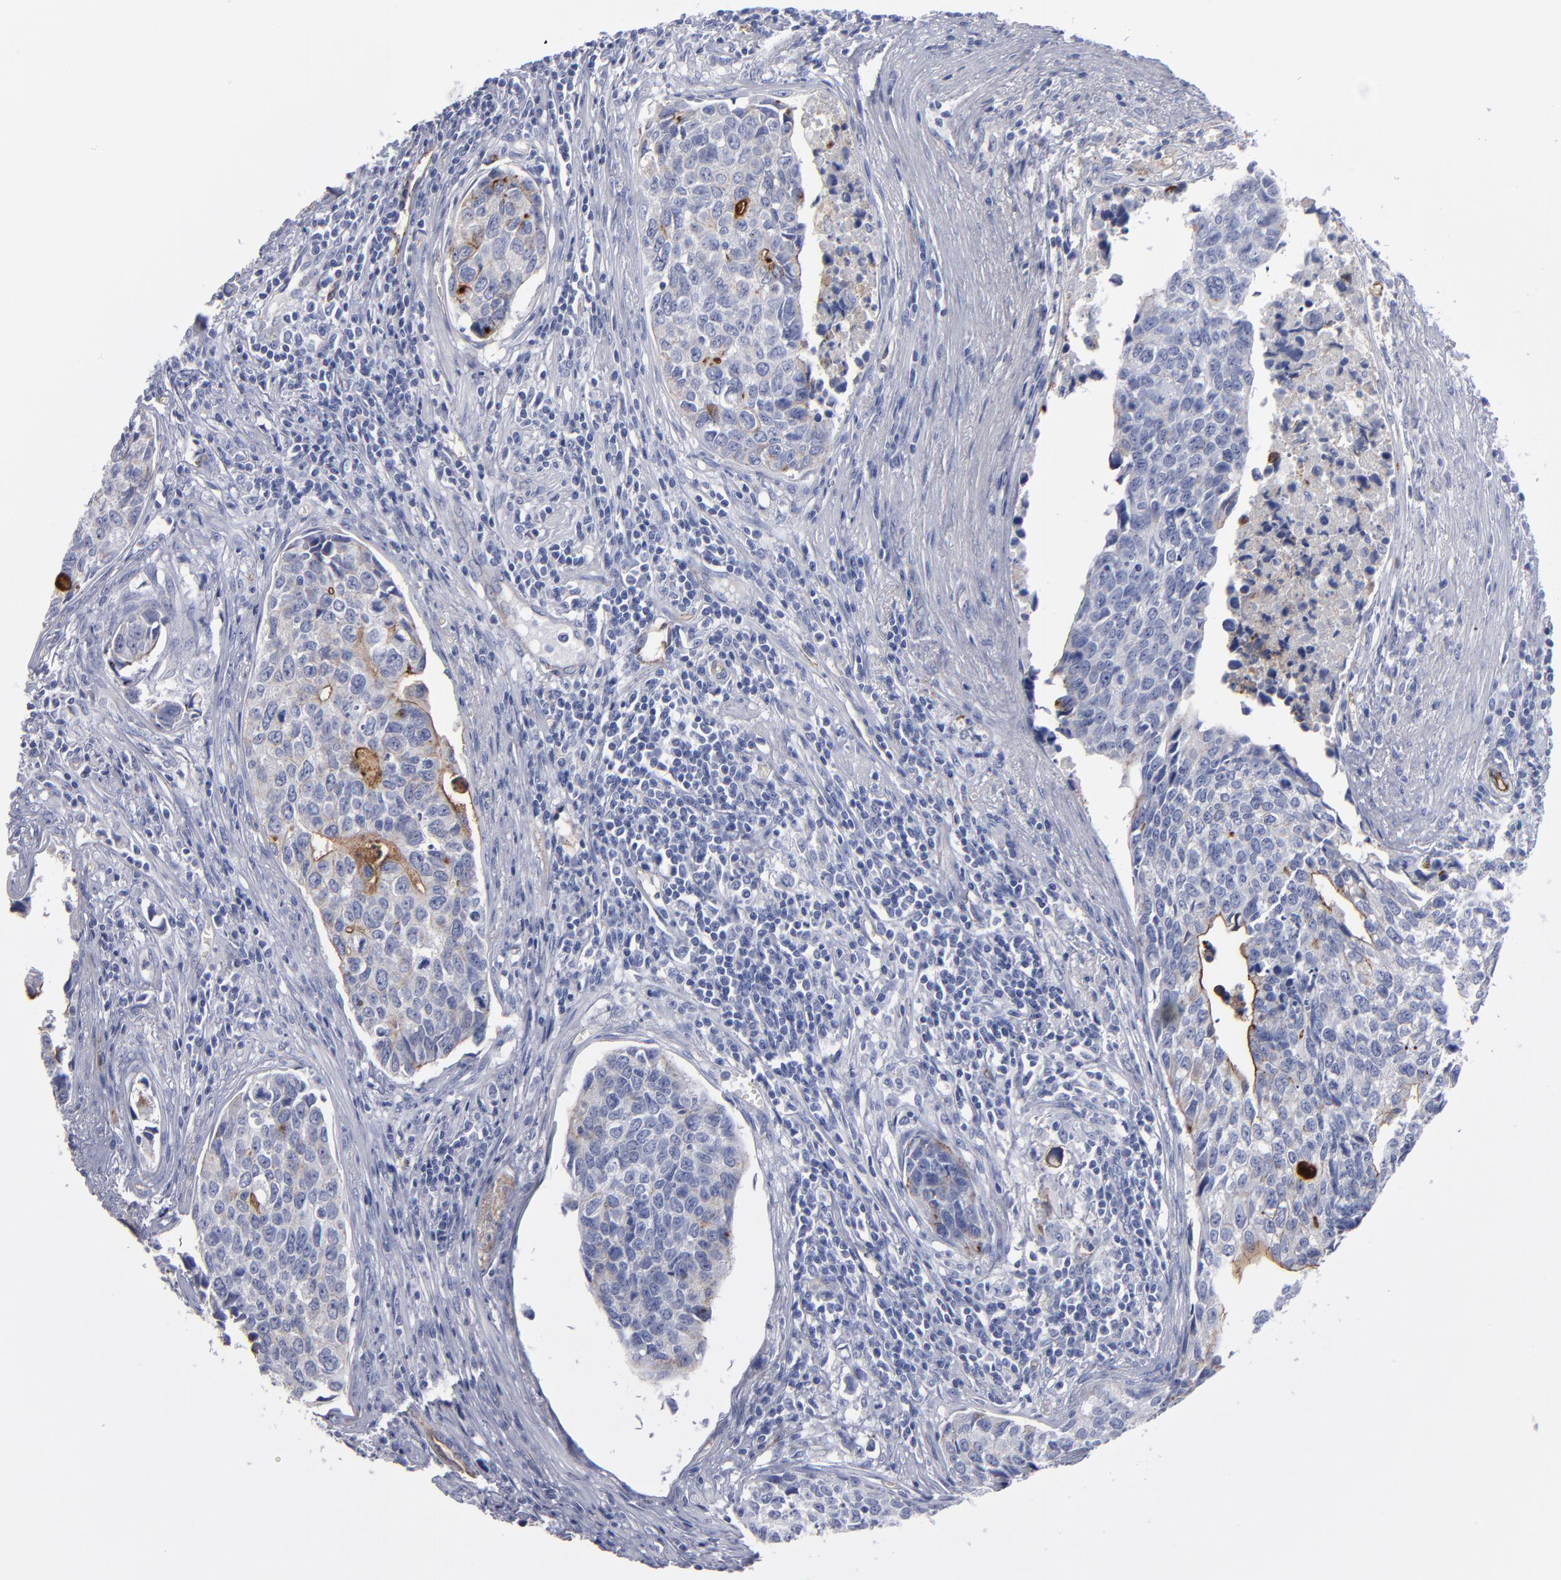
{"staining": {"intensity": "weak", "quantity": "<25%", "location": "cytoplasmic/membranous"}, "tissue": "urothelial cancer", "cell_type": "Tumor cells", "image_type": "cancer", "snomed": [{"axis": "morphology", "description": "Urothelial carcinoma, High grade"}, {"axis": "topography", "description": "Urinary bladder"}], "caption": "Immunohistochemistry of human urothelial carcinoma (high-grade) displays no staining in tumor cells. (Stains: DAB immunohistochemistry (IHC) with hematoxylin counter stain, Microscopy: brightfield microscopy at high magnification).", "gene": "TM4SF1", "patient": {"sex": "male", "age": 81}}